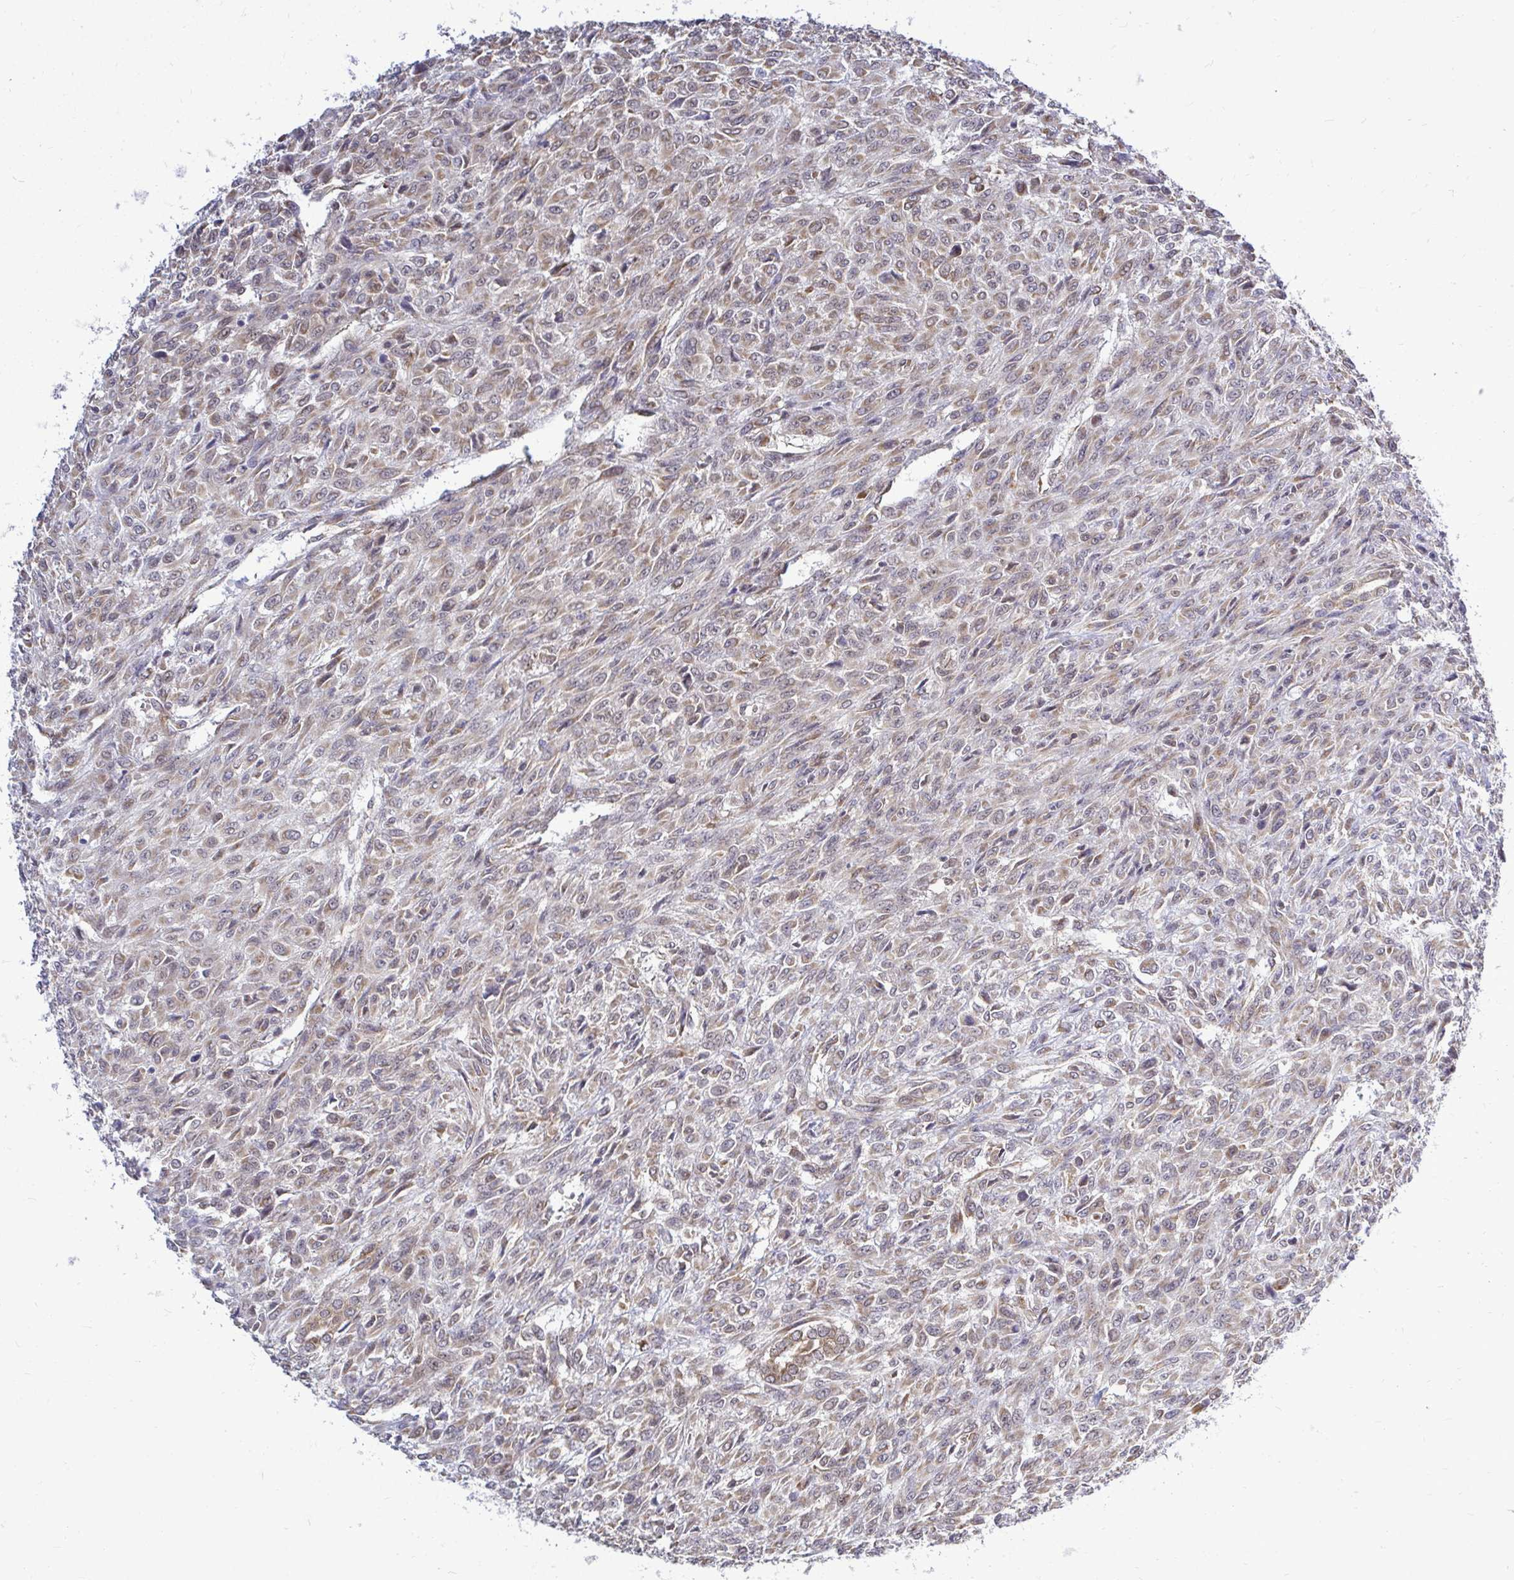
{"staining": {"intensity": "weak", "quantity": "25%-75%", "location": "cytoplasmic/membranous"}, "tissue": "renal cancer", "cell_type": "Tumor cells", "image_type": "cancer", "snomed": [{"axis": "morphology", "description": "Adenocarcinoma, NOS"}, {"axis": "topography", "description": "Kidney"}], "caption": "An image showing weak cytoplasmic/membranous staining in approximately 25%-75% of tumor cells in renal adenocarcinoma, as visualized by brown immunohistochemical staining.", "gene": "FMR1", "patient": {"sex": "male", "age": 58}}